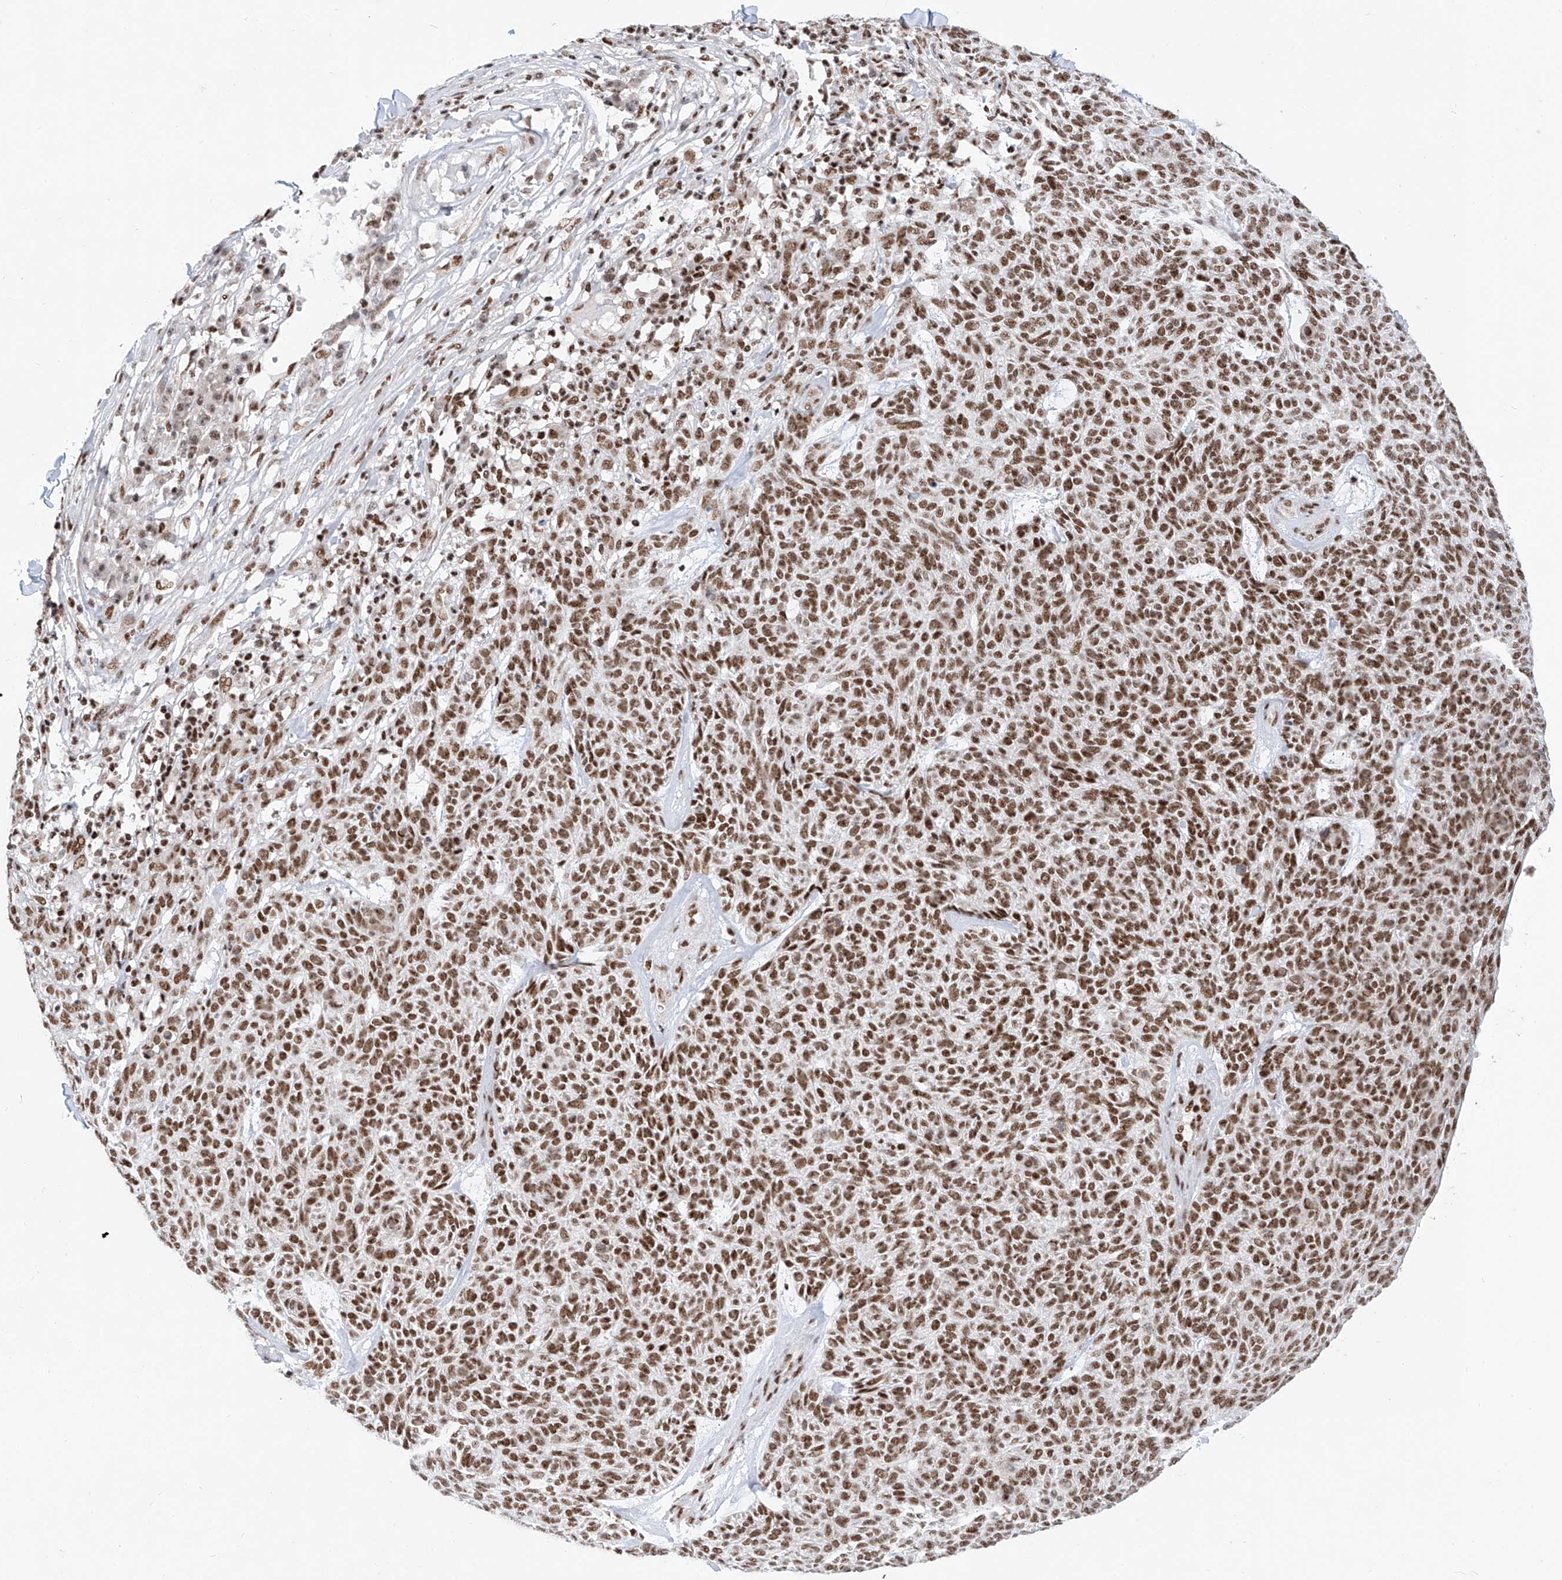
{"staining": {"intensity": "strong", "quantity": ">75%", "location": "nuclear"}, "tissue": "skin cancer", "cell_type": "Tumor cells", "image_type": "cancer", "snomed": [{"axis": "morphology", "description": "Squamous cell carcinoma, NOS"}, {"axis": "topography", "description": "Skin"}], "caption": "The photomicrograph shows immunohistochemical staining of squamous cell carcinoma (skin). There is strong nuclear staining is appreciated in approximately >75% of tumor cells. The staining was performed using DAB, with brown indicating positive protein expression. Nuclei are stained blue with hematoxylin.", "gene": "TAF4", "patient": {"sex": "female", "age": 90}}